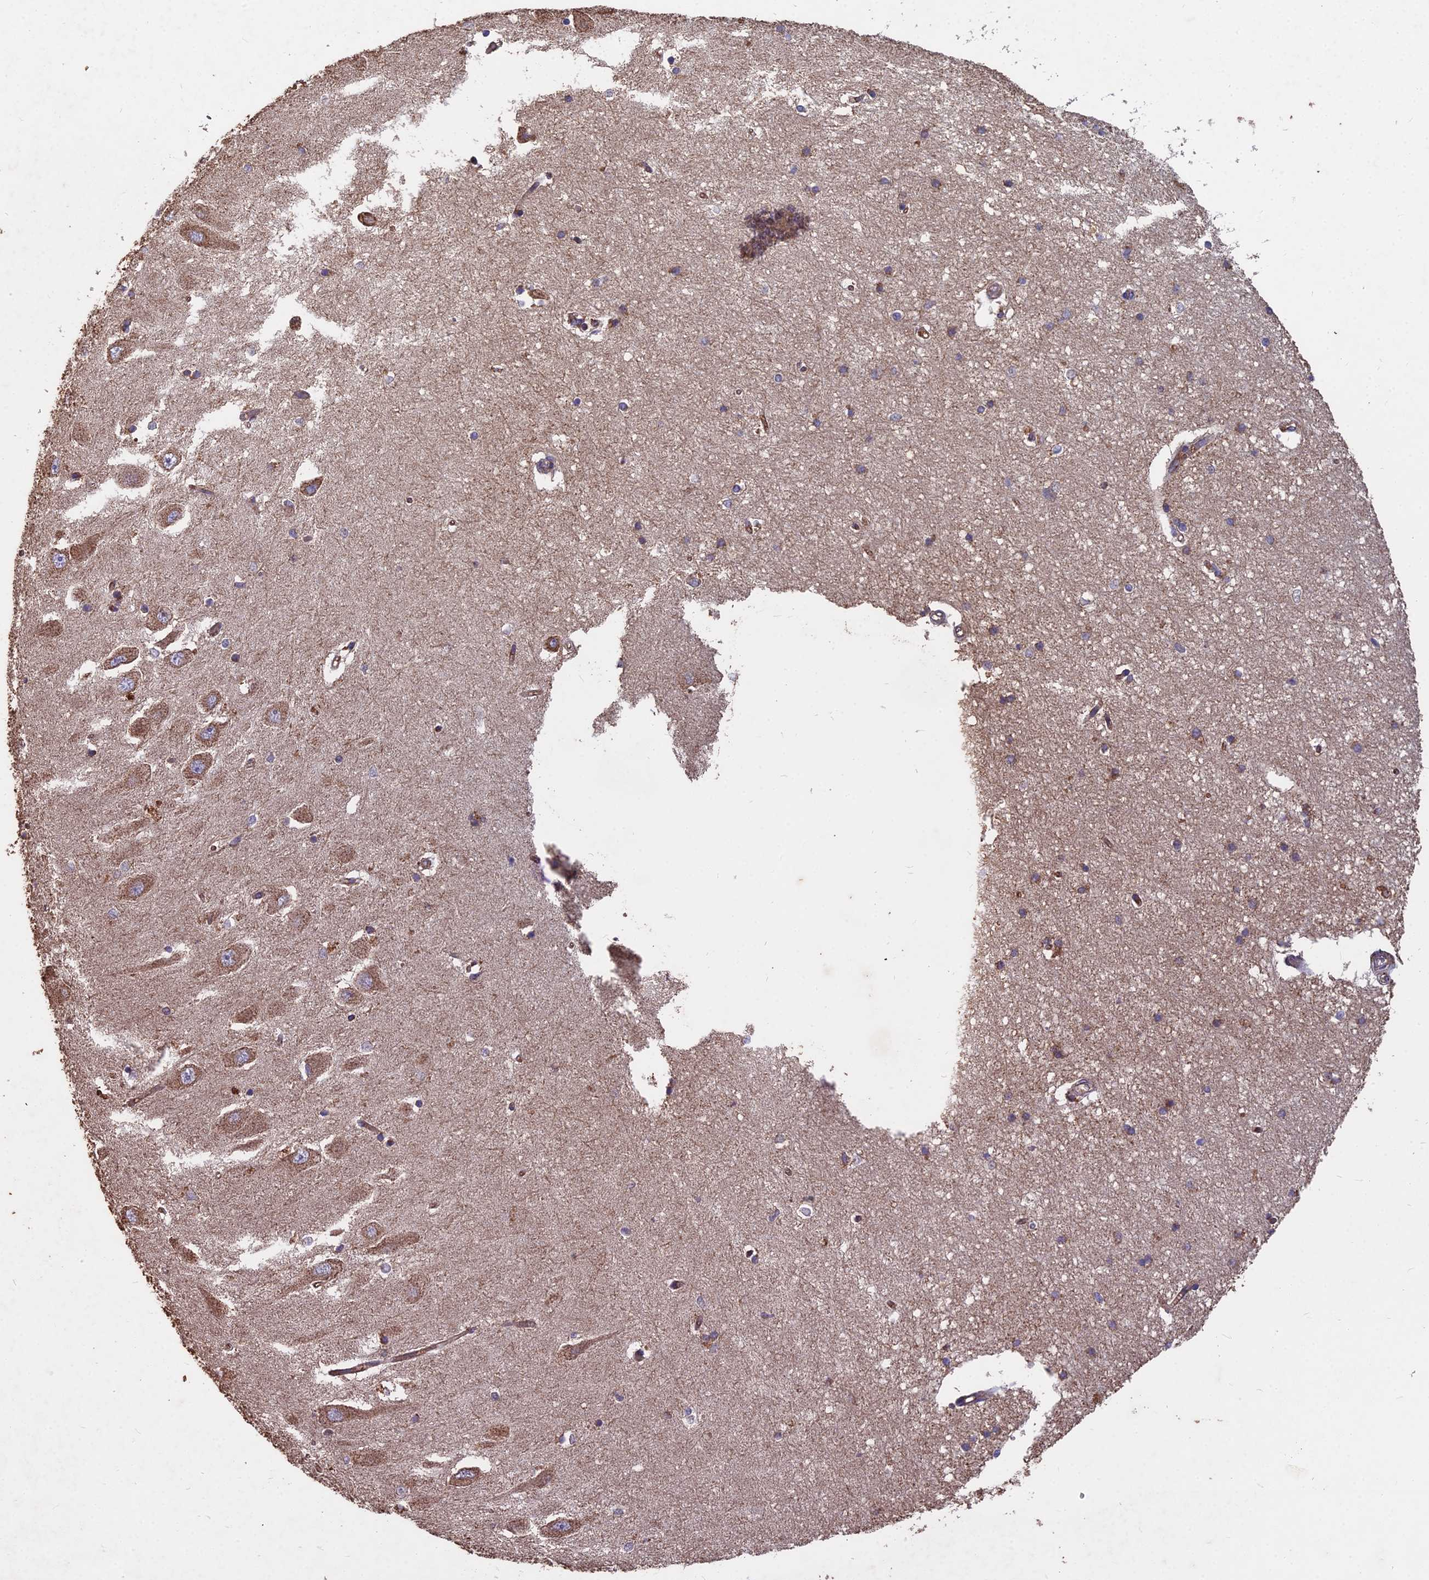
{"staining": {"intensity": "moderate", "quantity": "<25%", "location": "cytoplasmic/membranous"}, "tissue": "hippocampus", "cell_type": "Glial cells", "image_type": "normal", "snomed": [{"axis": "morphology", "description": "Normal tissue, NOS"}, {"axis": "topography", "description": "Hippocampus"}], "caption": "There is low levels of moderate cytoplasmic/membranous expression in glial cells of unremarkable hippocampus, as demonstrated by immunohistochemical staining (brown color).", "gene": "CEMIP2", "patient": {"sex": "male", "age": 45}}